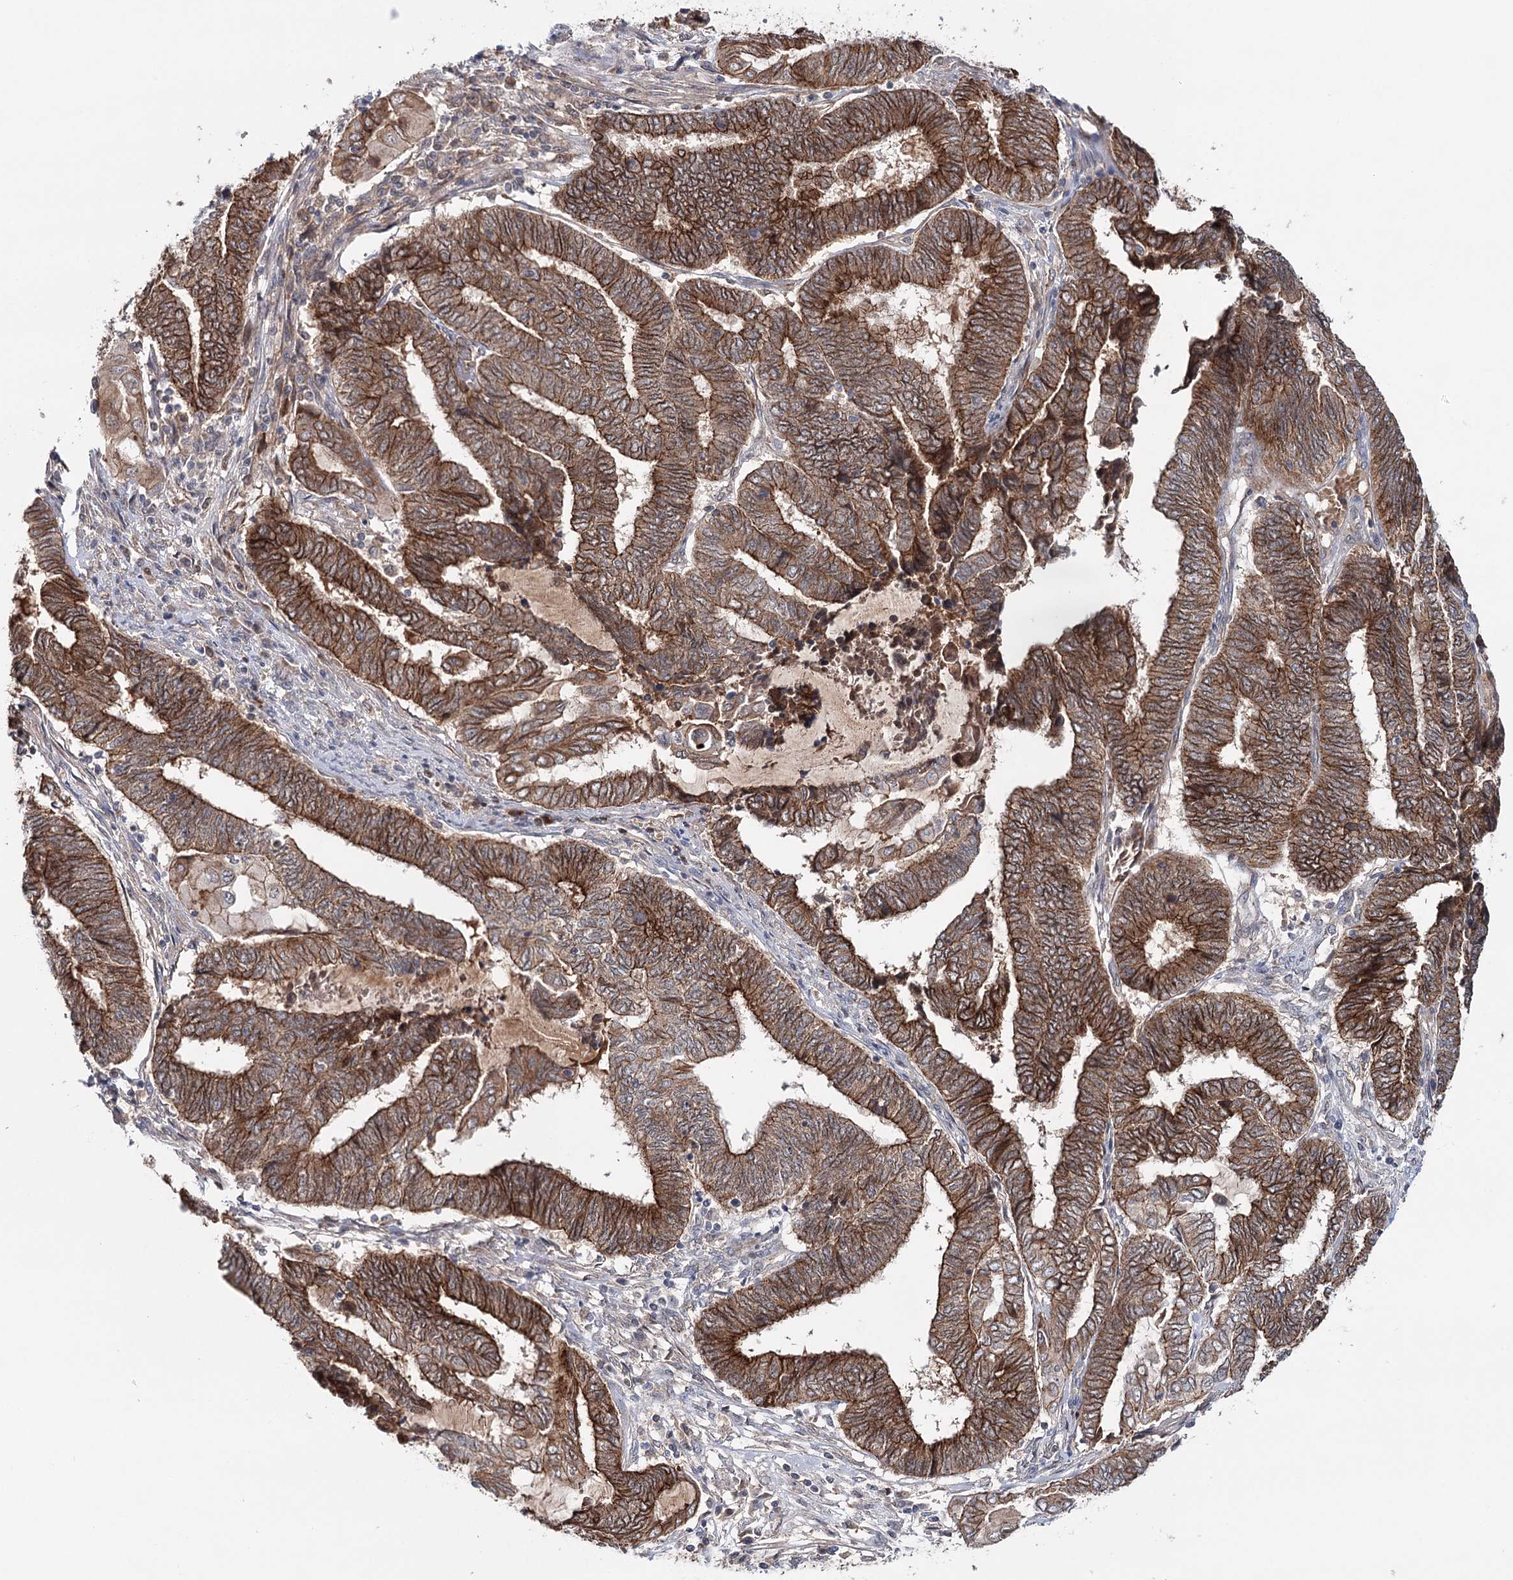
{"staining": {"intensity": "moderate", "quantity": ">75%", "location": "cytoplasmic/membranous"}, "tissue": "endometrial cancer", "cell_type": "Tumor cells", "image_type": "cancer", "snomed": [{"axis": "morphology", "description": "Adenocarcinoma, NOS"}, {"axis": "topography", "description": "Uterus"}, {"axis": "topography", "description": "Endometrium"}], "caption": "A brown stain labels moderate cytoplasmic/membranous staining of a protein in human endometrial cancer tumor cells.", "gene": "PKP4", "patient": {"sex": "female", "age": 70}}